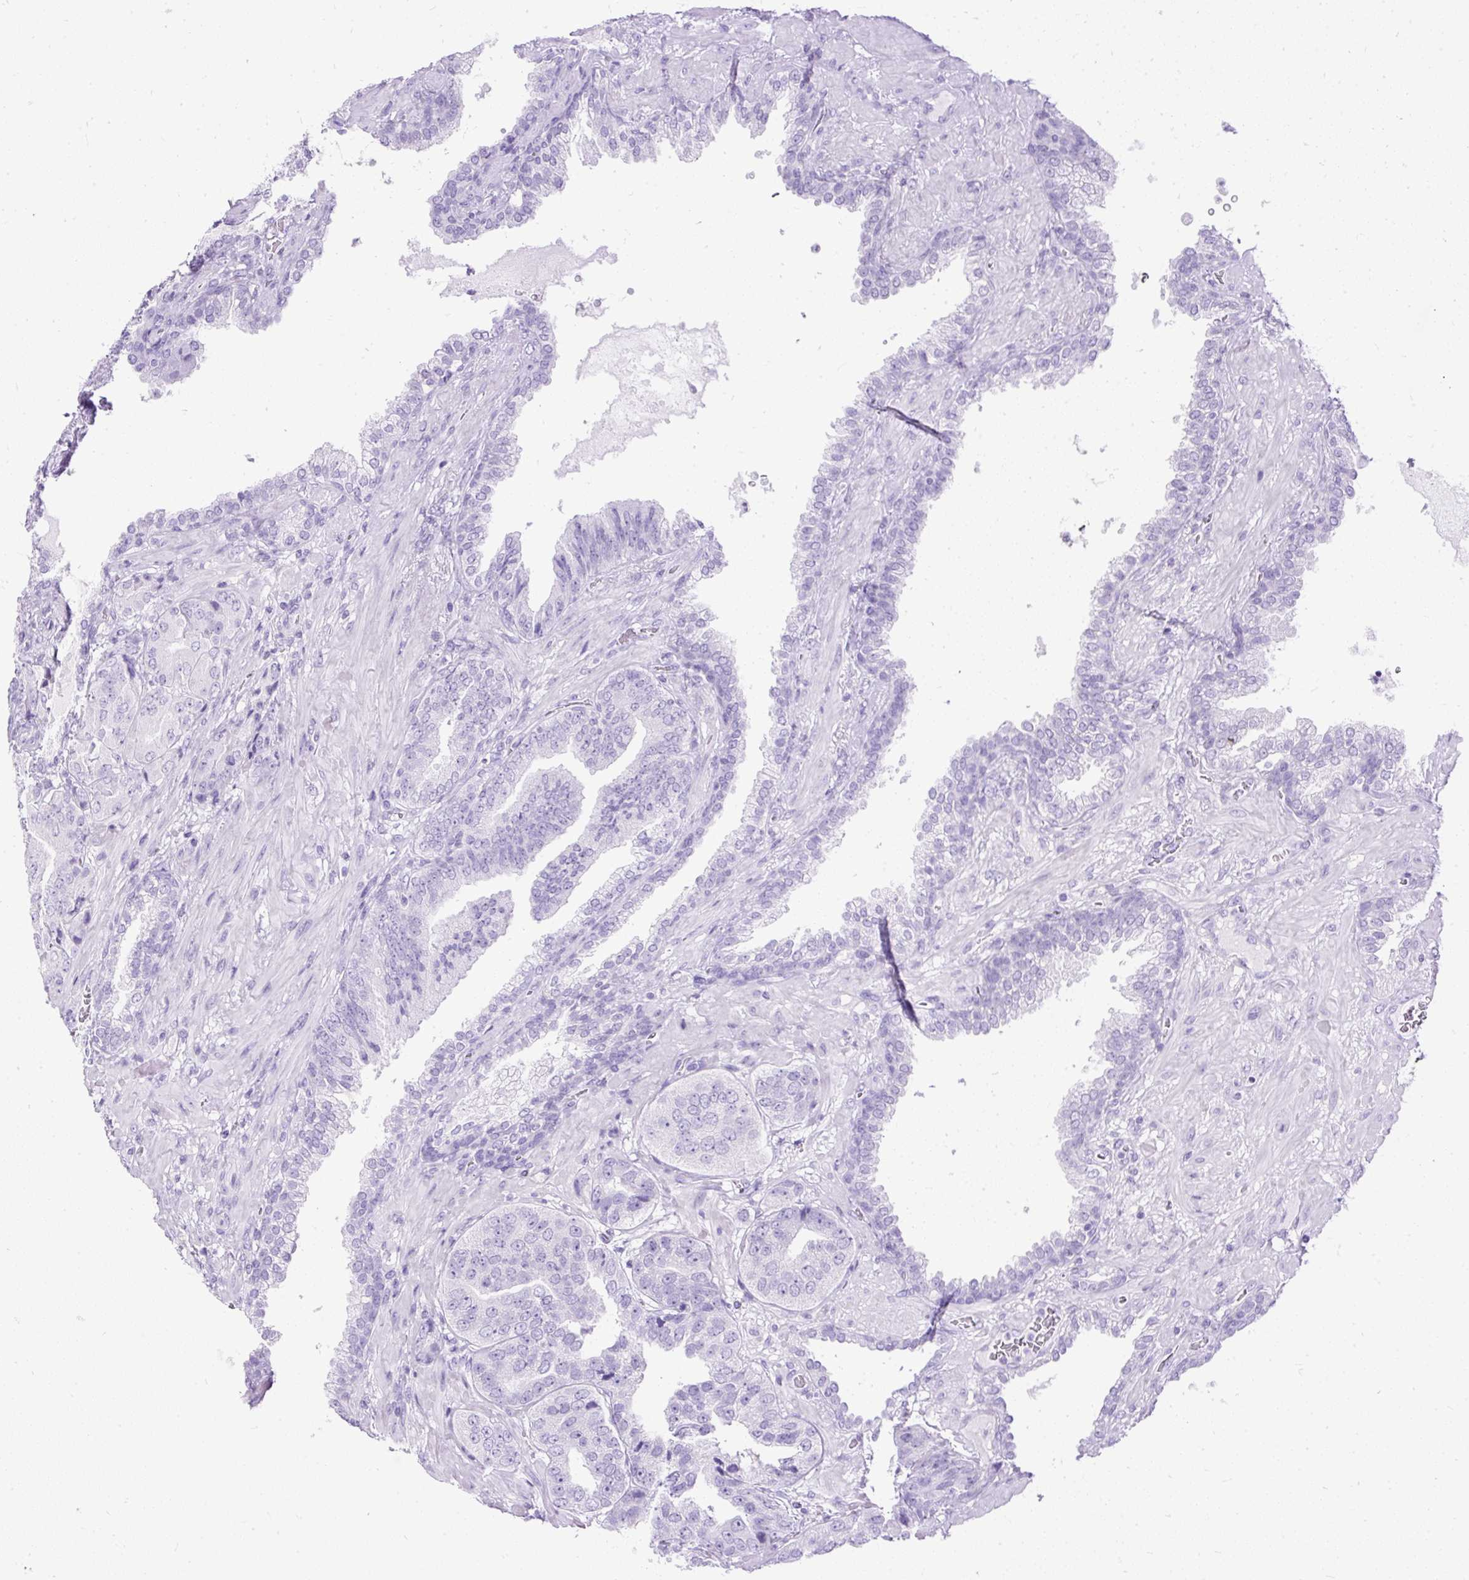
{"staining": {"intensity": "negative", "quantity": "none", "location": "none"}, "tissue": "prostate cancer", "cell_type": "Tumor cells", "image_type": "cancer", "snomed": [{"axis": "morphology", "description": "Adenocarcinoma, High grade"}, {"axis": "topography", "description": "Prostate"}], "caption": "A histopathology image of high-grade adenocarcinoma (prostate) stained for a protein demonstrates no brown staining in tumor cells.", "gene": "HEY1", "patient": {"sex": "male", "age": 63}}